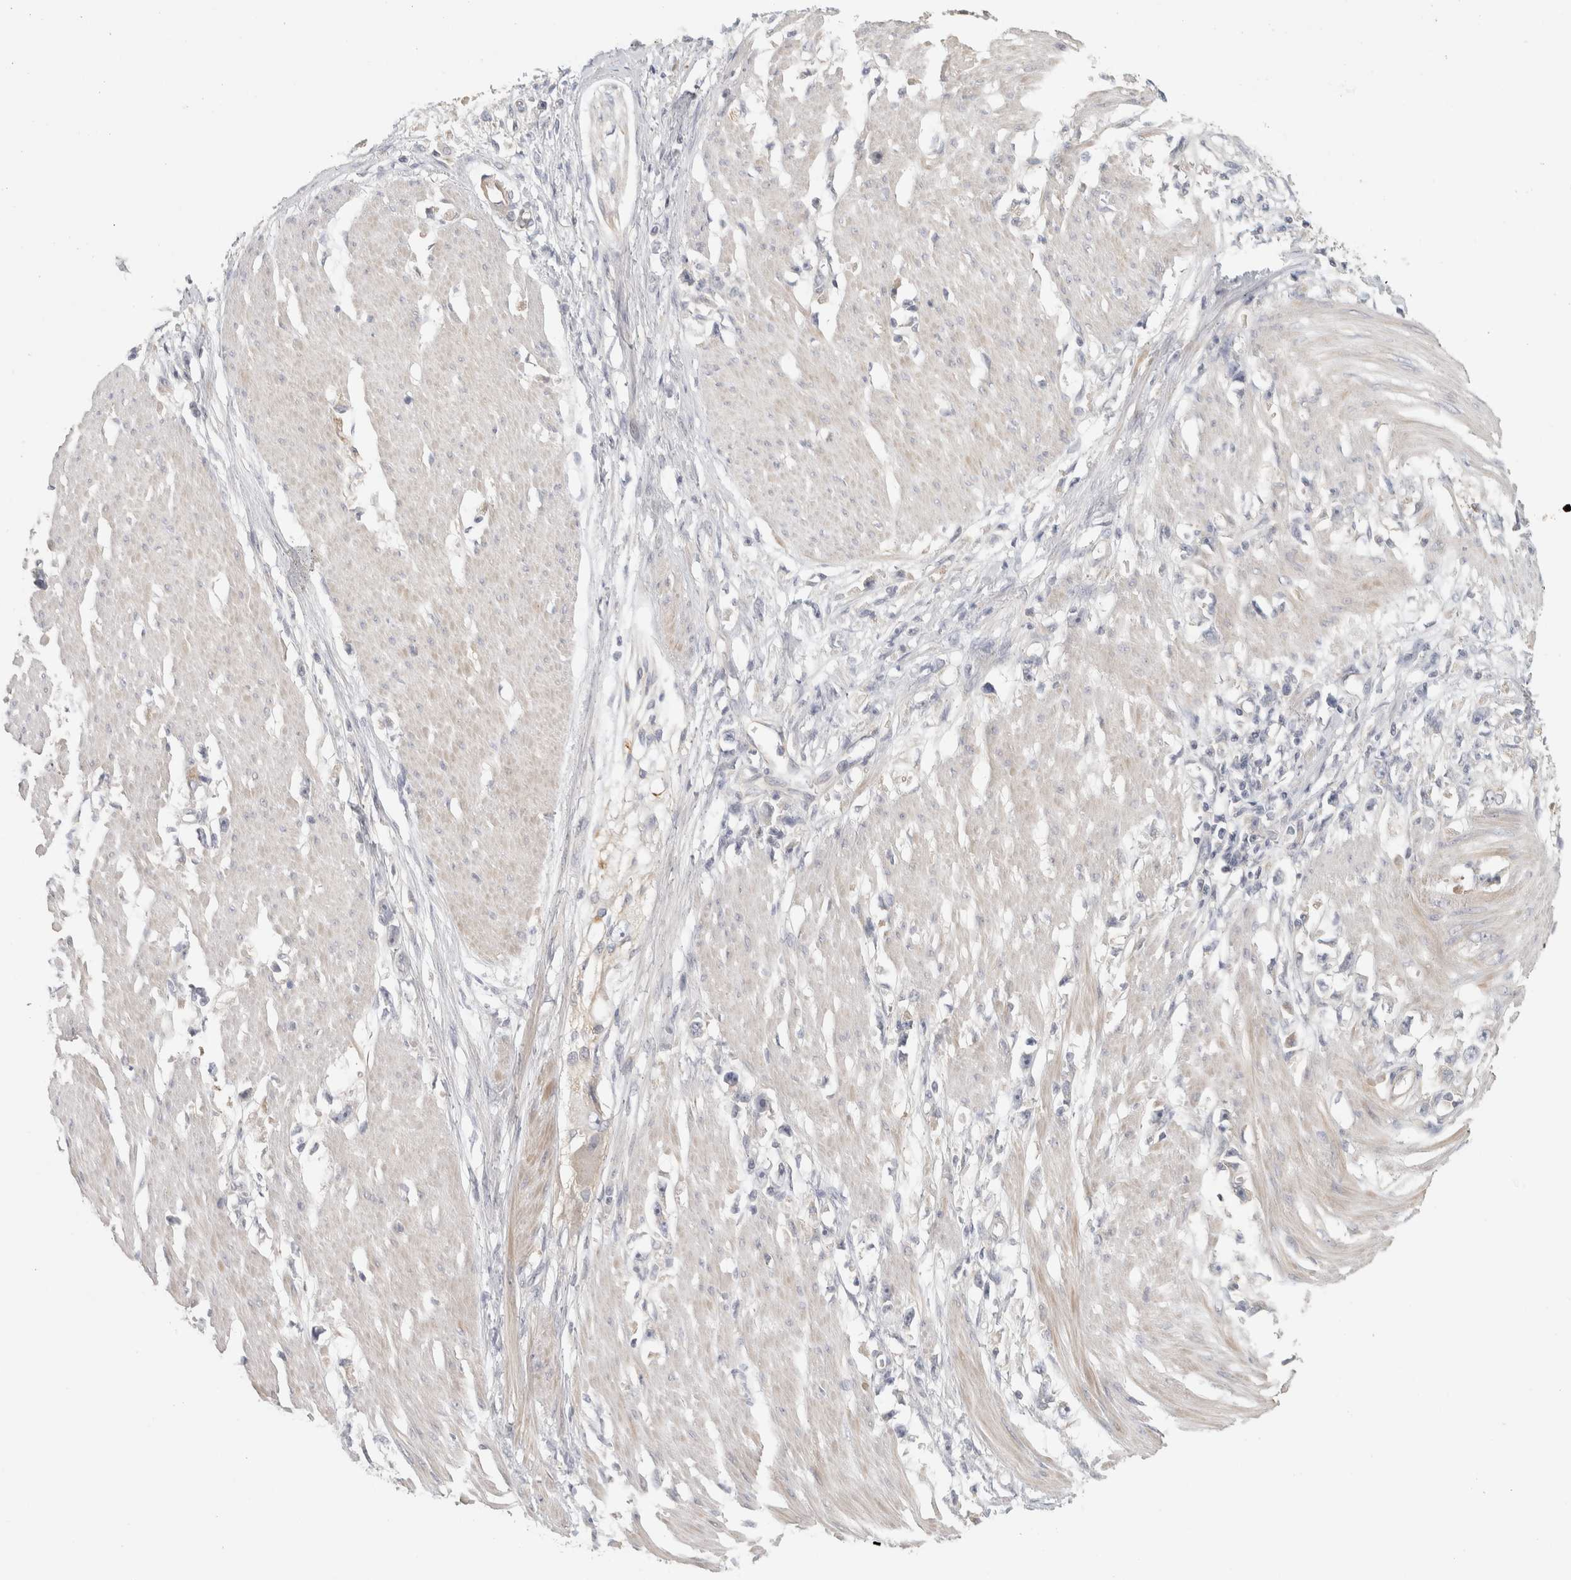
{"staining": {"intensity": "negative", "quantity": "none", "location": "none"}, "tissue": "stomach cancer", "cell_type": "Tumor cells", "image_type": "cancer", "snomed": [{"axis": "morphology", "description": "Adenocarcinoma, NOS"}, {"axis": "topography", "description": "Stomach"}], "caption": "Photomicrograph shows no protein staining in tumor cells of stomach cancer tissue. Nuclei are stained in blue.", "gene": "DCXR", "patient": {"sex": "female", "age": 59}}